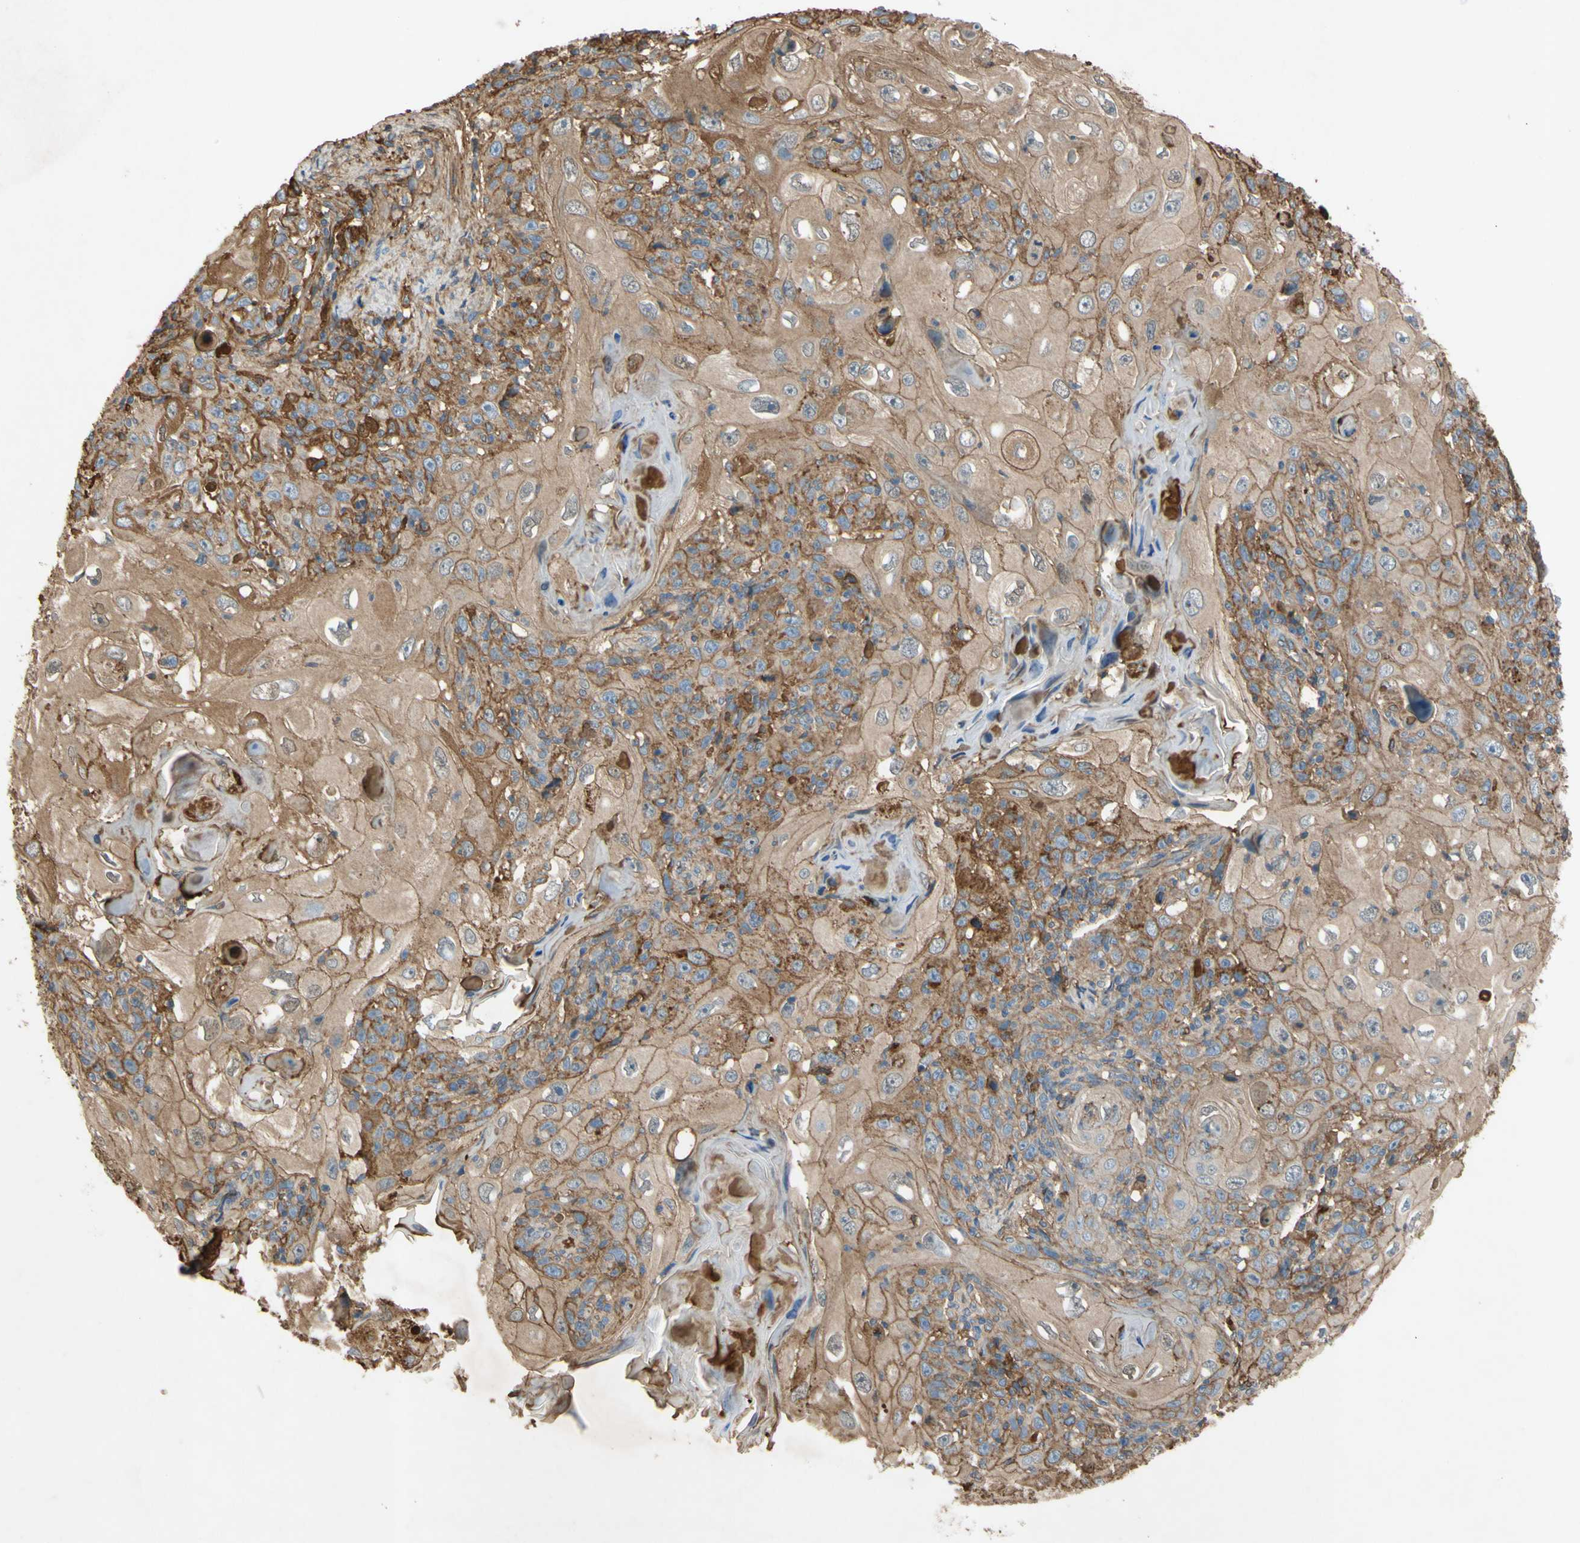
{"staining": {"intensity": "moderate", "quantity": "25%-75%", "location": "cytoplasmic/membranous"}, "tissue": "skin cancer", "cell_type": "Tumor cells", "image_type": "cancer", "snomed": [{"axis": "morphology", "description": "Squamous cell carcinoma, NOS"}, {"axis": "topography", "description": "Skin"}], "caption": "Human skin cancer stained with a protein marker shows moderate staining in tumor cells.", "gene": "TIMP2", "patient": {"sex": "female", "age": 88}}